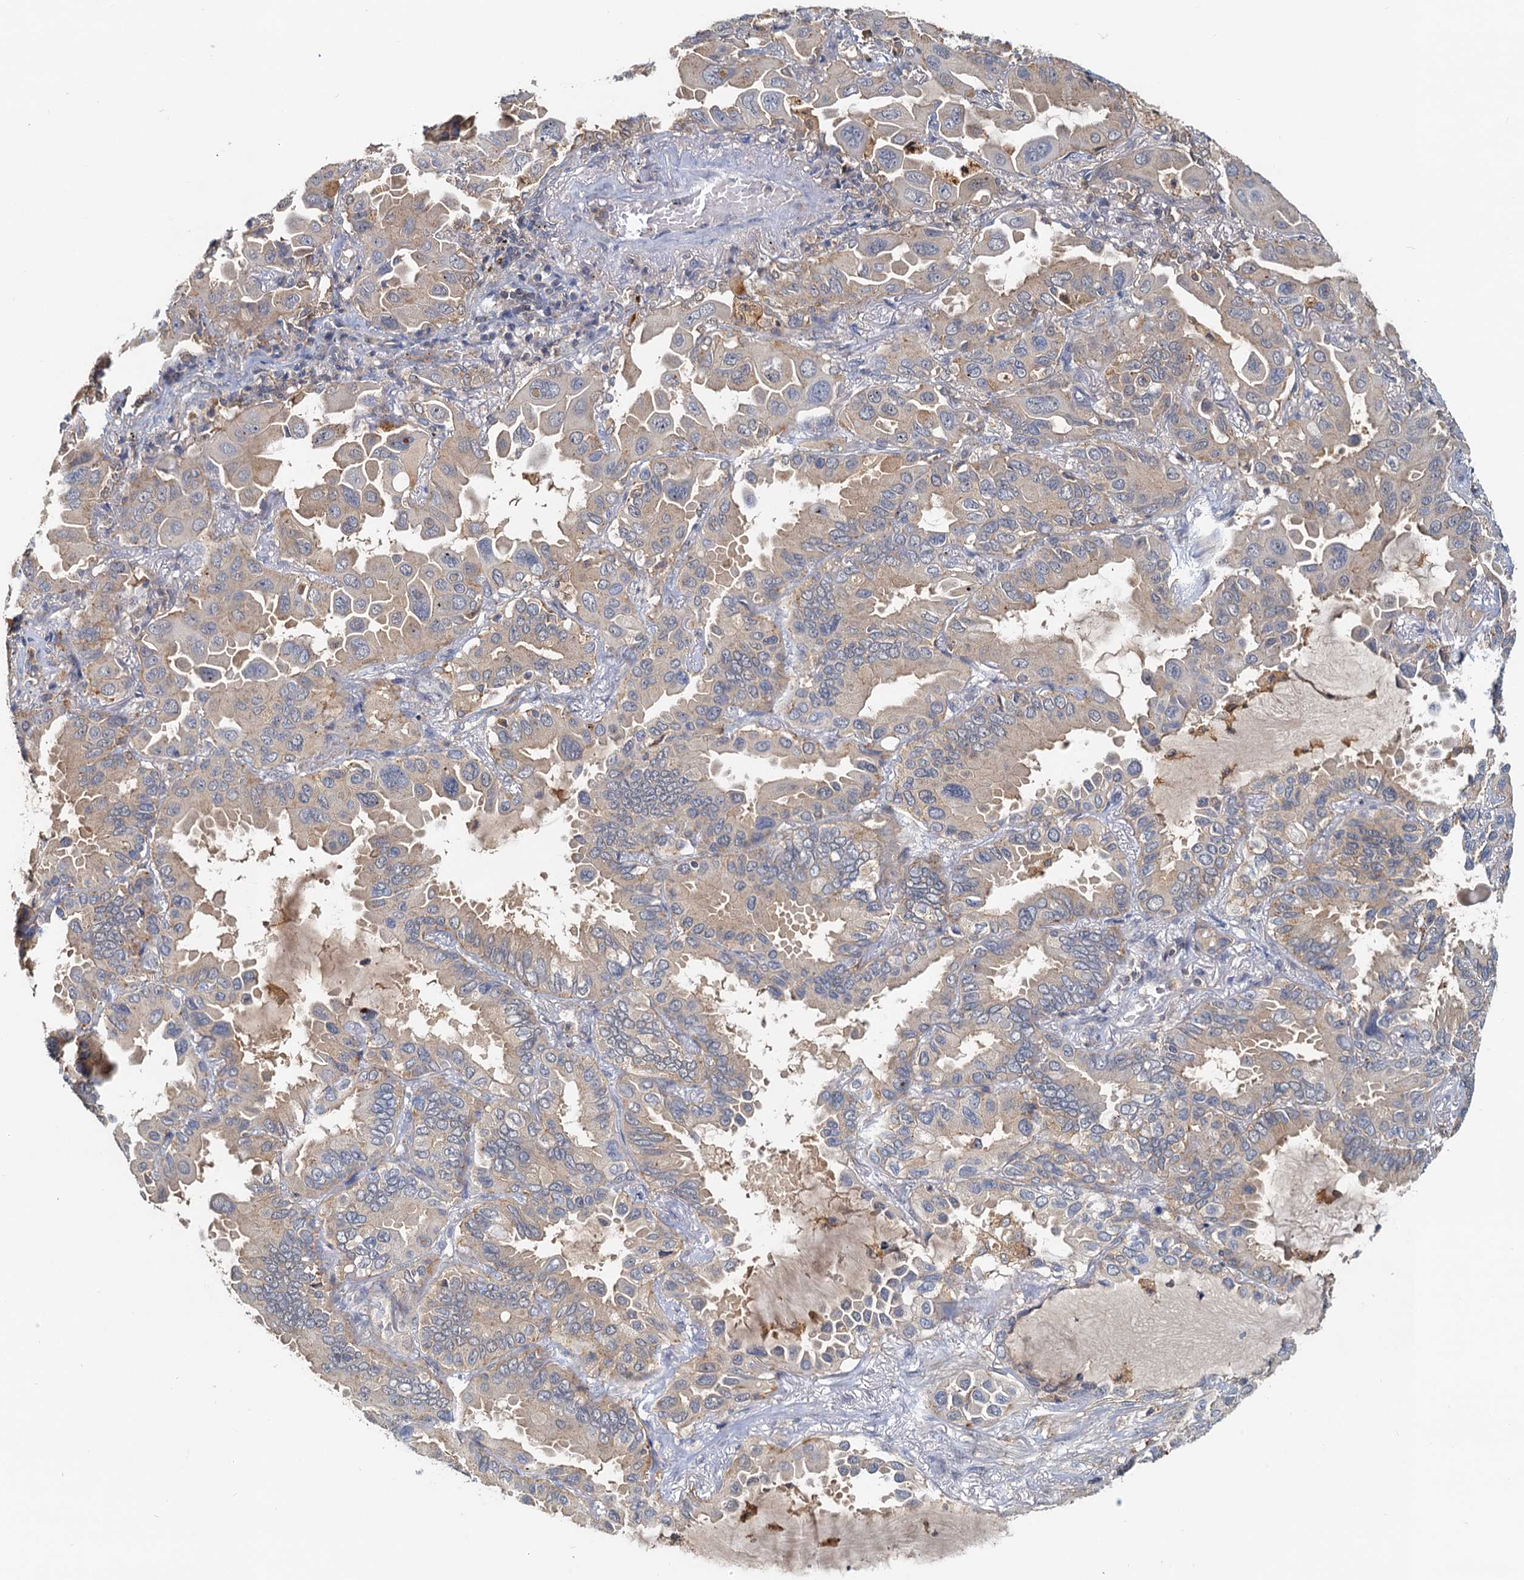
{"staining": {"intensity": "negative", "quantity": "none", "location": "none"}, "tissue": "lung cancer", "cell_type": "Tumor cells", "image_type": "cancer", "snomed": [{"axis": "morphology", "description": "Adenocarcinoma, NOS"}, {"axis": "topography", "description": "Lung"}], "caption": "Tumor cells show no significant protein positivity in lung adenocarcinoma. The staining was performed using DAB (3,3'-diaminobenzidine) to visualize the protein expression in brown, while the nuclei were stained in blue with hematoxylin (Magnification: 20x).", "gene": "TOLLIP", "patient": {"sex": "male", "age": 64}}